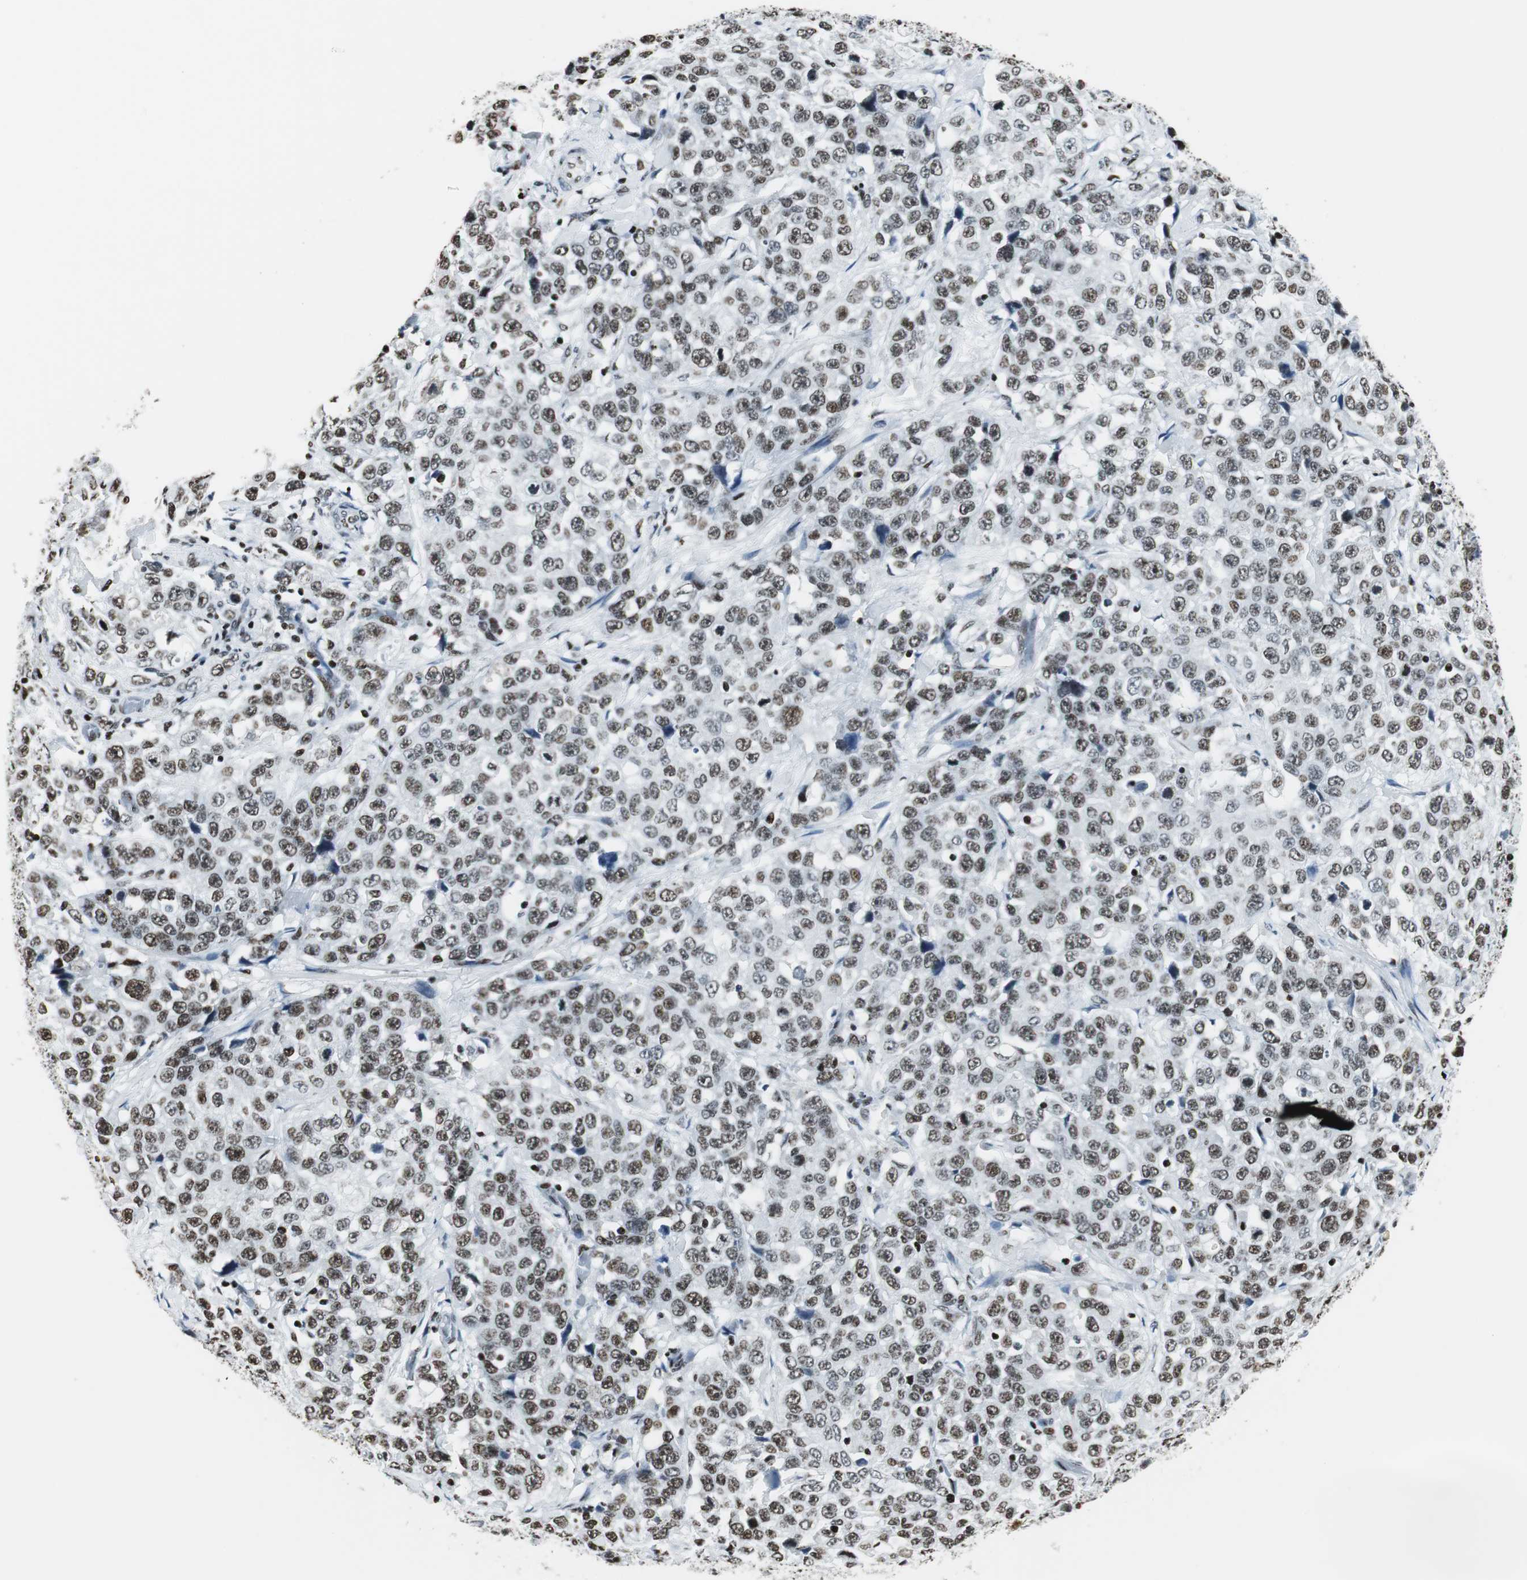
{"staining": {"intensity": "weak", "quantity": ">75%", "location": "nuclear"}, "tissue": "stomach cancer", "cell_type": "Tumor cells", "image_type": "cancer", "snomed": [{"axis": "morphology", "description": "Normal tissue, NOS"}, {"axis": "morphology", "description": "Adenocarcinoma, NOS"}, {"axis": "topography", "description": "Stomach"}], "caption": "Weak nuclear staining for a protein is appreciated in about >75% of tumor cells of adenocarcinoma (stomach) using immunohistochemistry (IHC).", "gene": "RBBP4", "patient": {"sex": "male", "age": 48}}